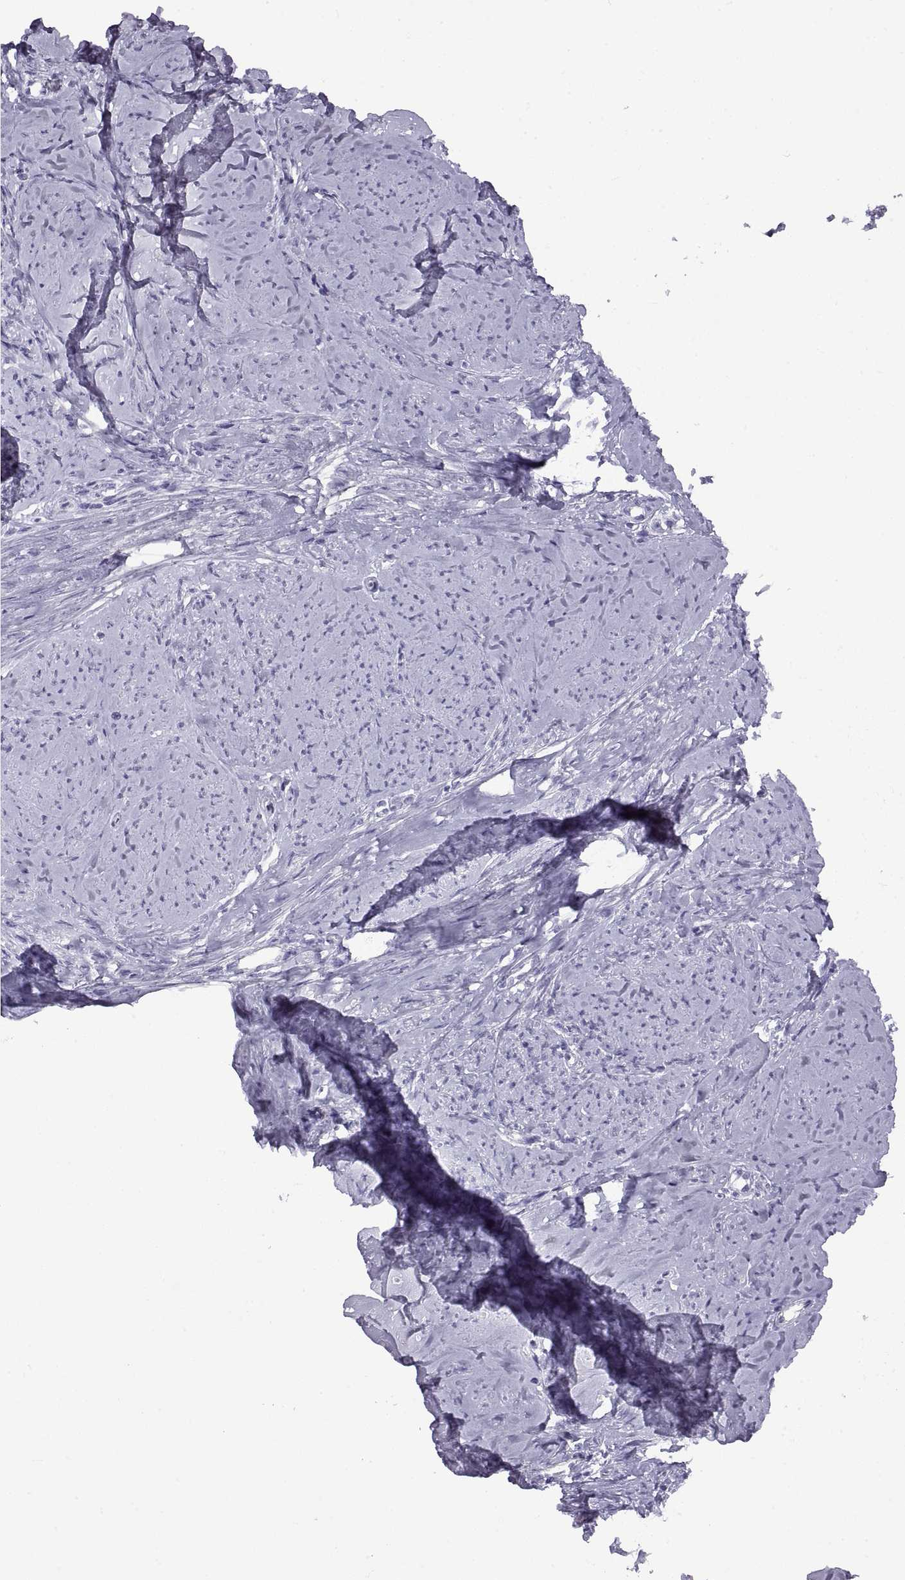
{"staining": {"intensity": "negative", "quantity": "none", "location": "none"}, "tissue": "smooth muscle", "cell_type": "Smooth muscle cells", "image_type": "normal", "snomed": [{"axis": "morphology", "description": "Normal tissue, NOS"}, {"axis": "topography", "description": "Smooth muscle"}], "caption": "IHC of normal smooth muscle shows no staining in smooth muscle cells.", "gene": "CRYBB3", "patient": {"sex": "female", "age": 48}}